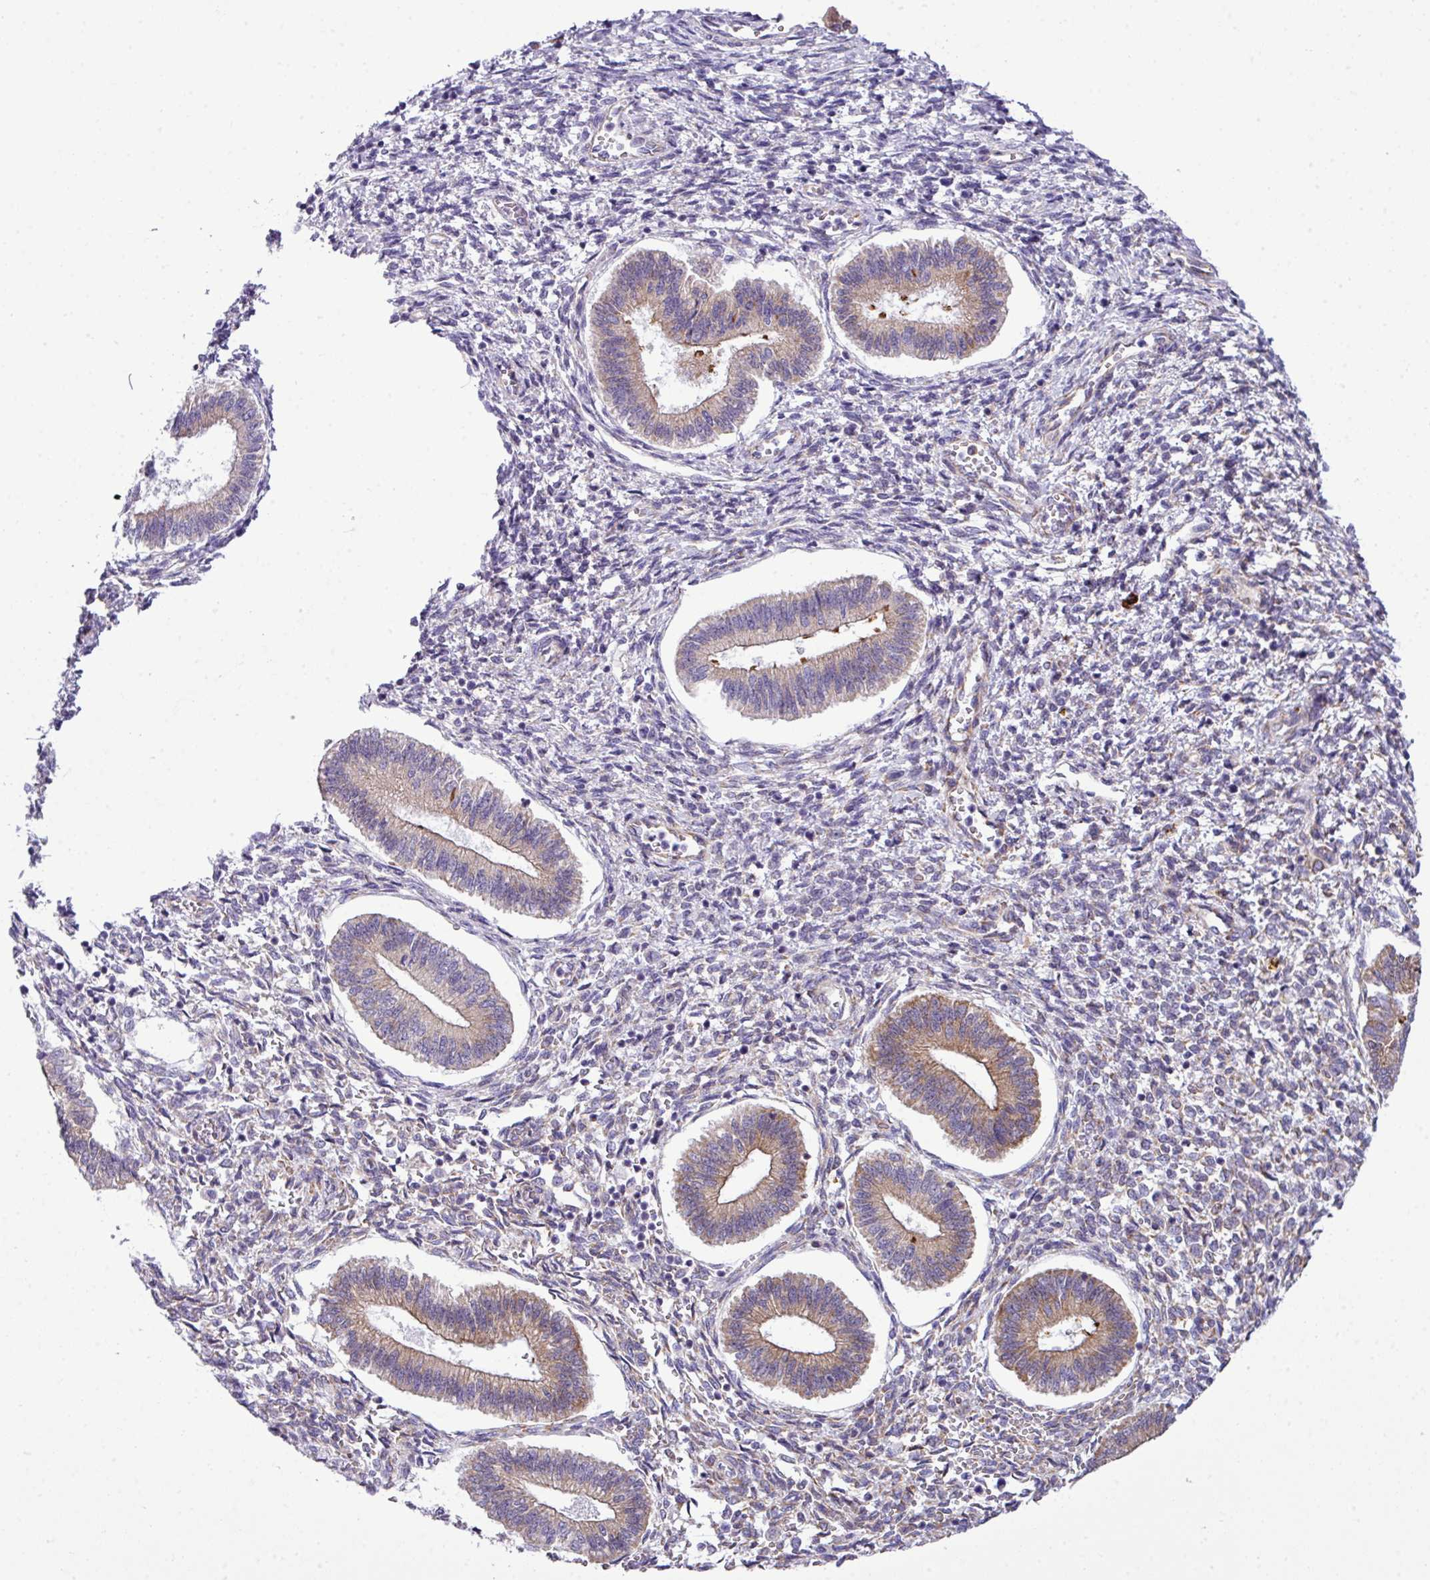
{"staining": {"intensity": "moderate", "quantity": "25%-75%", "location": "cytoplasmic/membranous"}, "tissue": "endometrium", "cell_type": "Cells in endometrial stroma", "image_type": "normal", "snomed": [{"axis": "morphology", "description": "Normal tissue, NOS"}, {"axis": "topography", "description": "Endometrium"}], "caption": "Moderate cytoplasmic/membranous protein positivity is seen in about 25%-75% of cells in endometrial stroma in endometrium.", "gene": "CFAP97", "patient": {"sex": "female", "age": 25}}